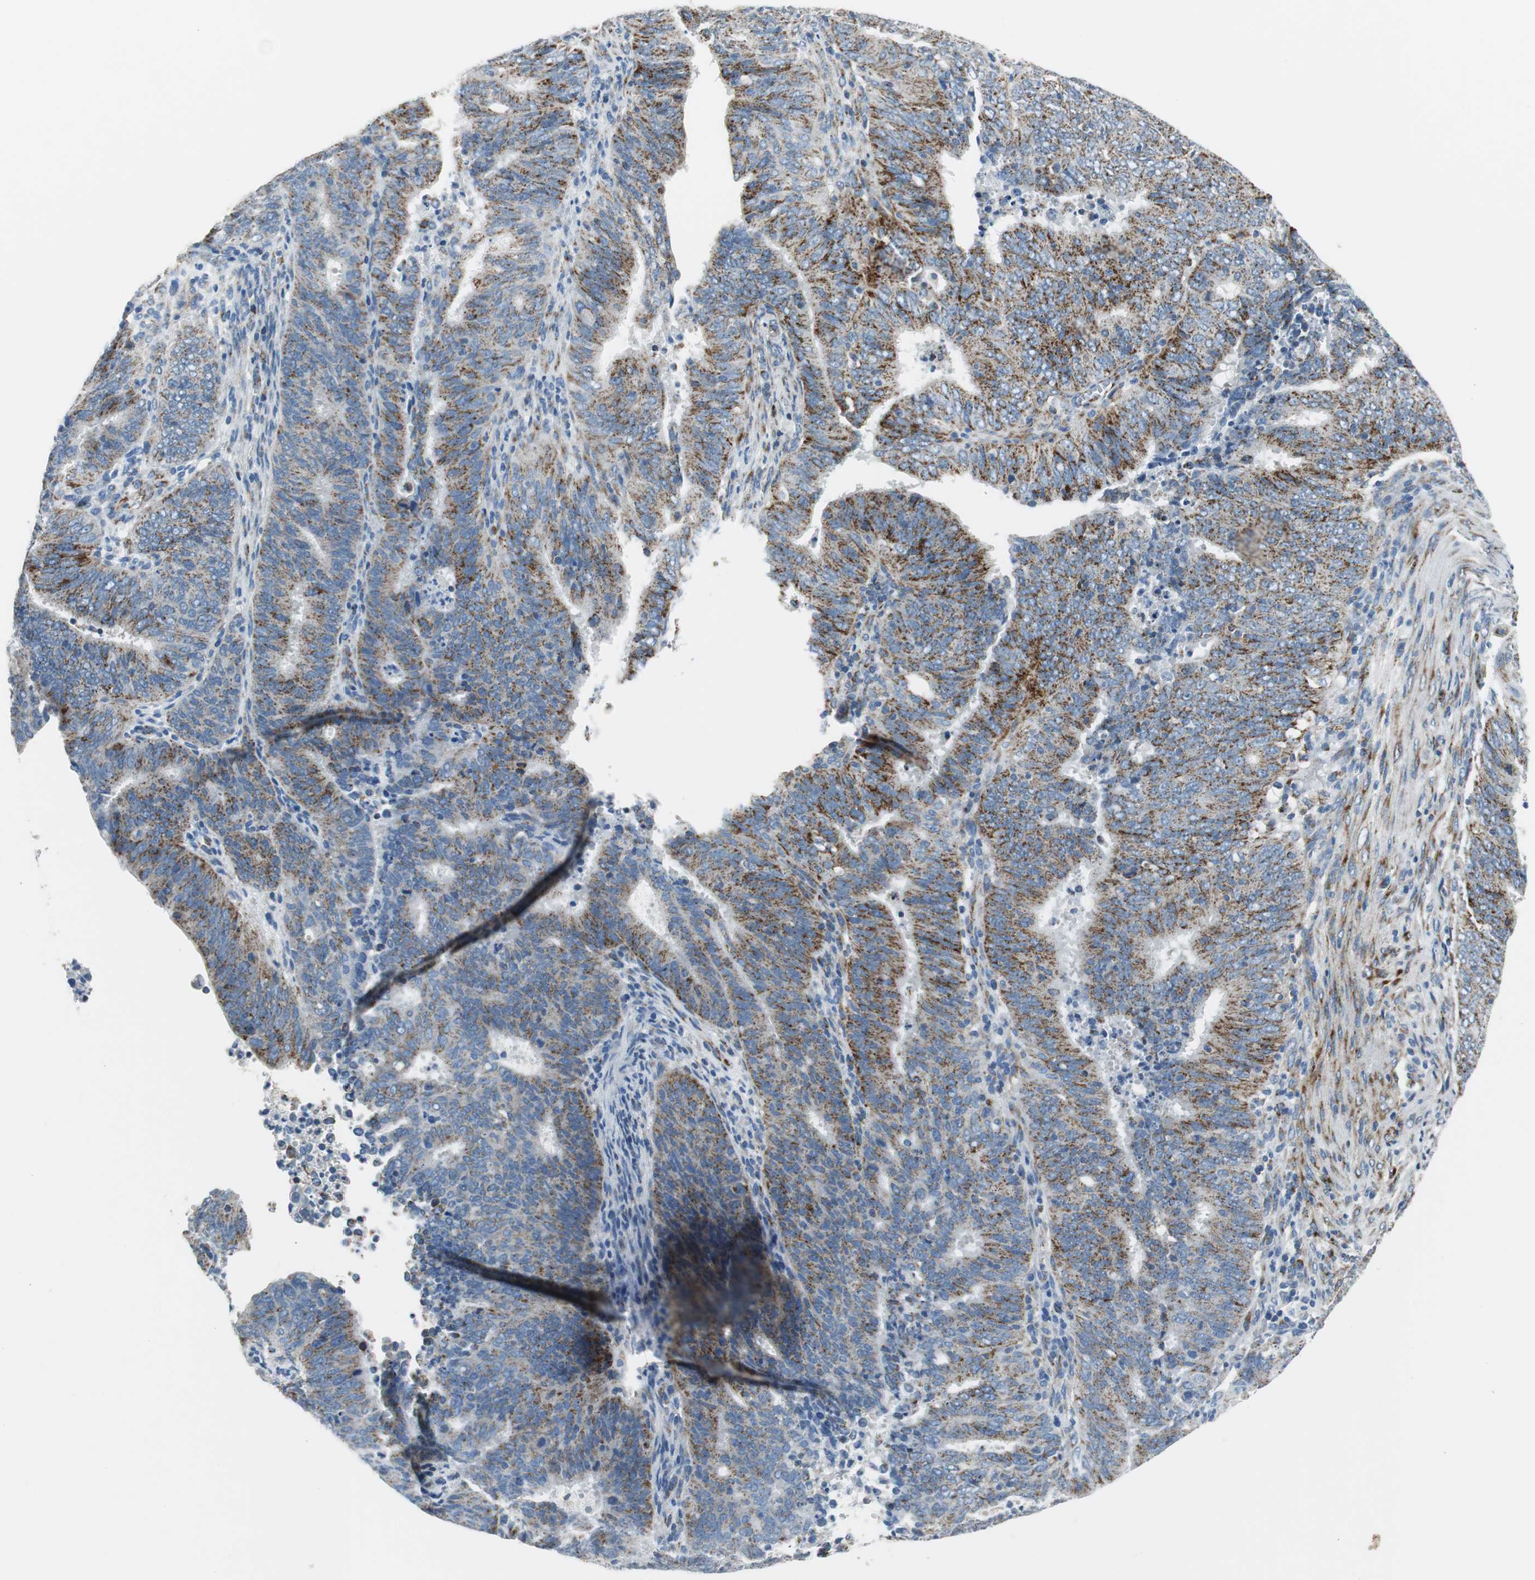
{"staining": {"intensity": "strong", "quantity": "25%-75%", "location": "cytoplasmic/membranous"}, "tissue": "cervical cancer", "cell_type": "Tumor cells", "image_type": "cancer", "snomed": [{"axis": "morphology", "description": "Adenocarcinoma, NOS"}, {"axis": "topography", "description": "Cervix"}], "caption": "Immunohistochemical staining of human cervical cancer displays high levels of strong cytoplasmic/membranous protein positivity in about 25%-75% of tumor cells.", "gene": "C1QTNF7", "patient": {"sex": "female", "age": 44}}